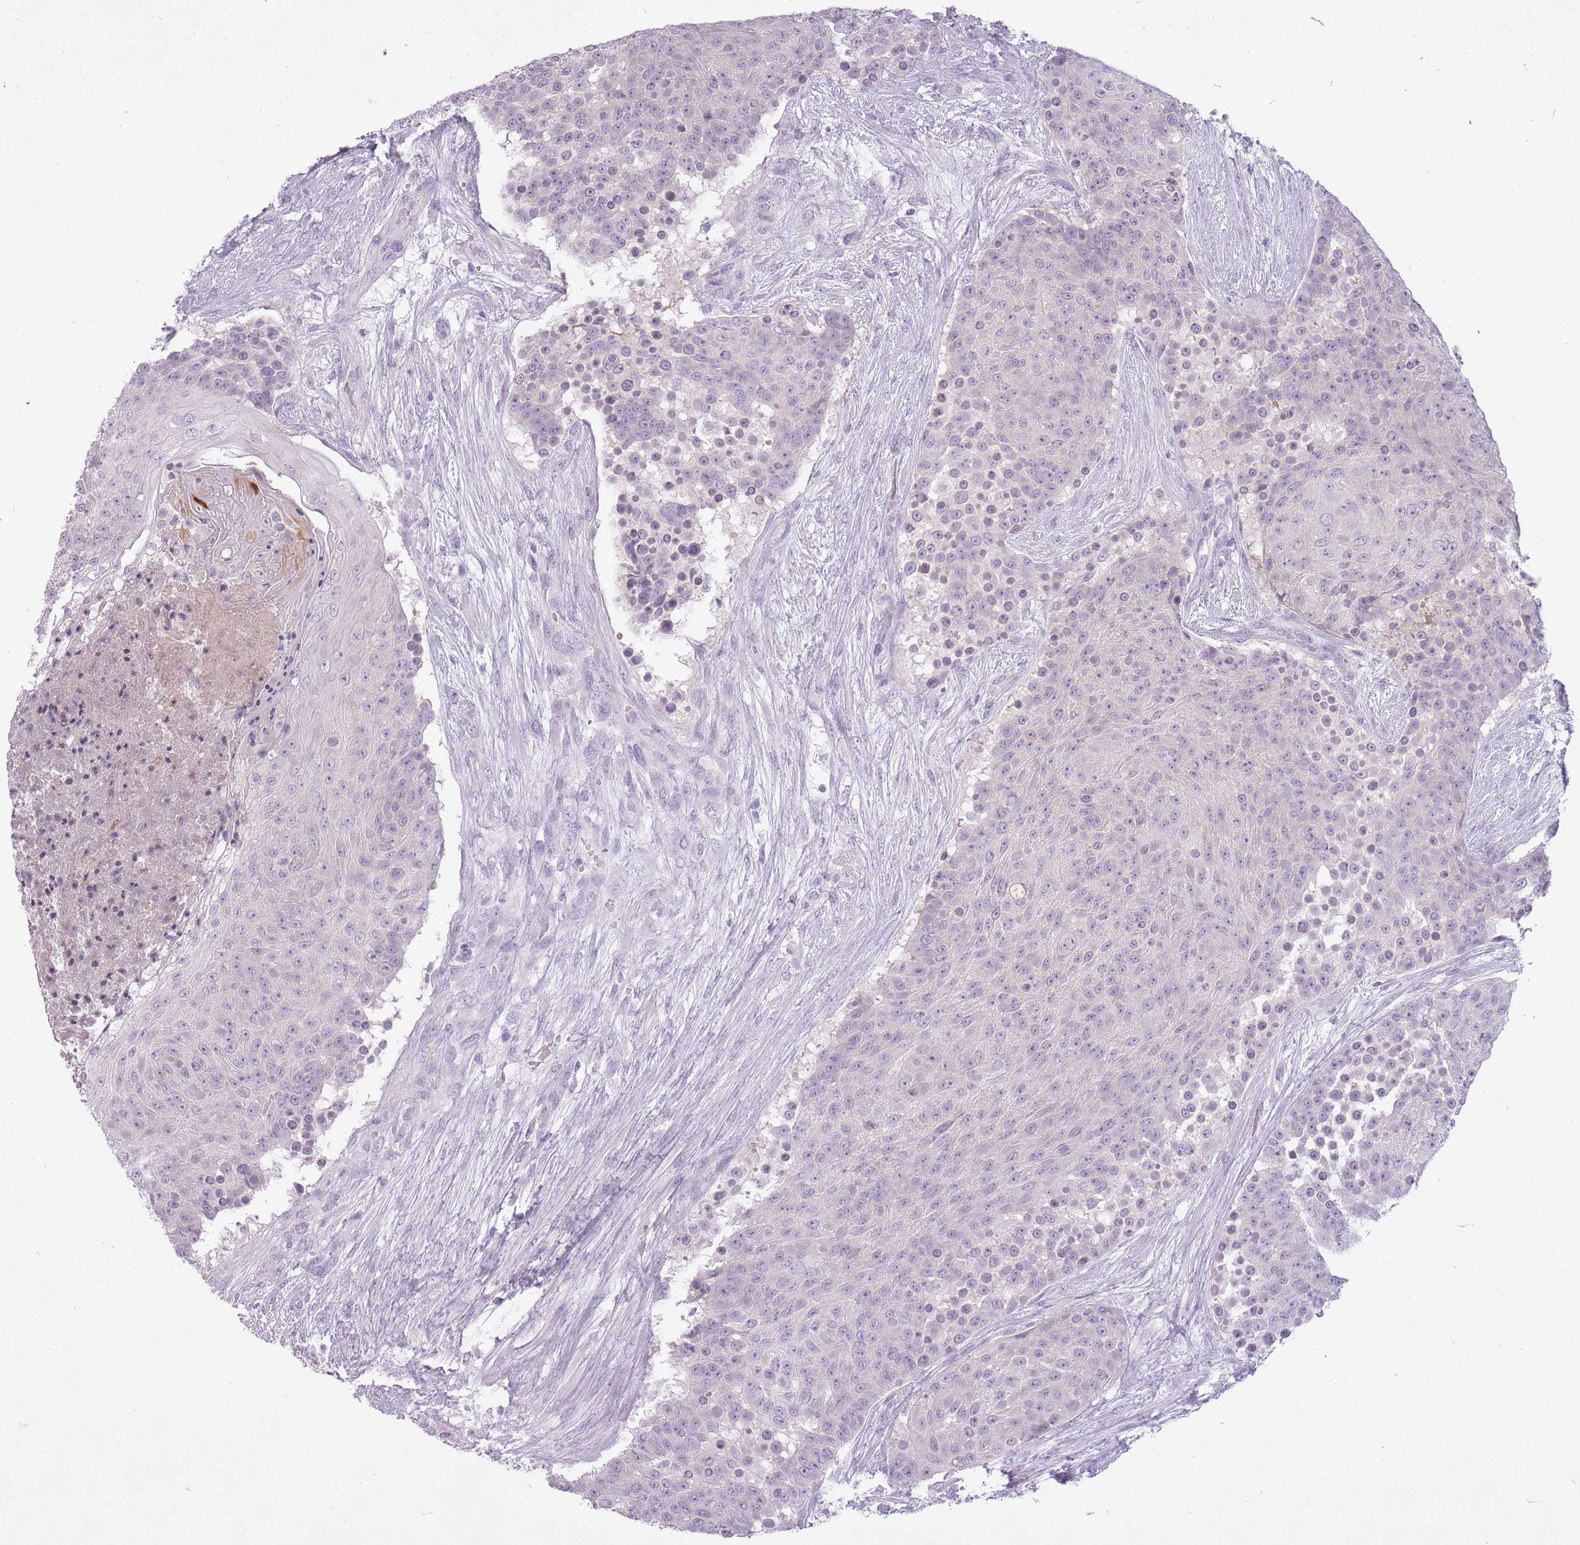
{"staining": {"intensity": "negative", "quantity": "none", "location": "none"}, "tissue": "urothelial cancer", "cell_type": "Tumor cells", "image_type": "cancer", "snomed": [{"axis": "morphology", "description": "Urothelial carcinoma, High grade"}, {"axis": "topography", "description": "Urinary bladder"}], "caption": "The photomicrograph shows no significant positivity in tumor cells of high-grade urothelial carcinoma.", "gene": "FAM43B", "patient": {"sex": "female", "age": 63}}